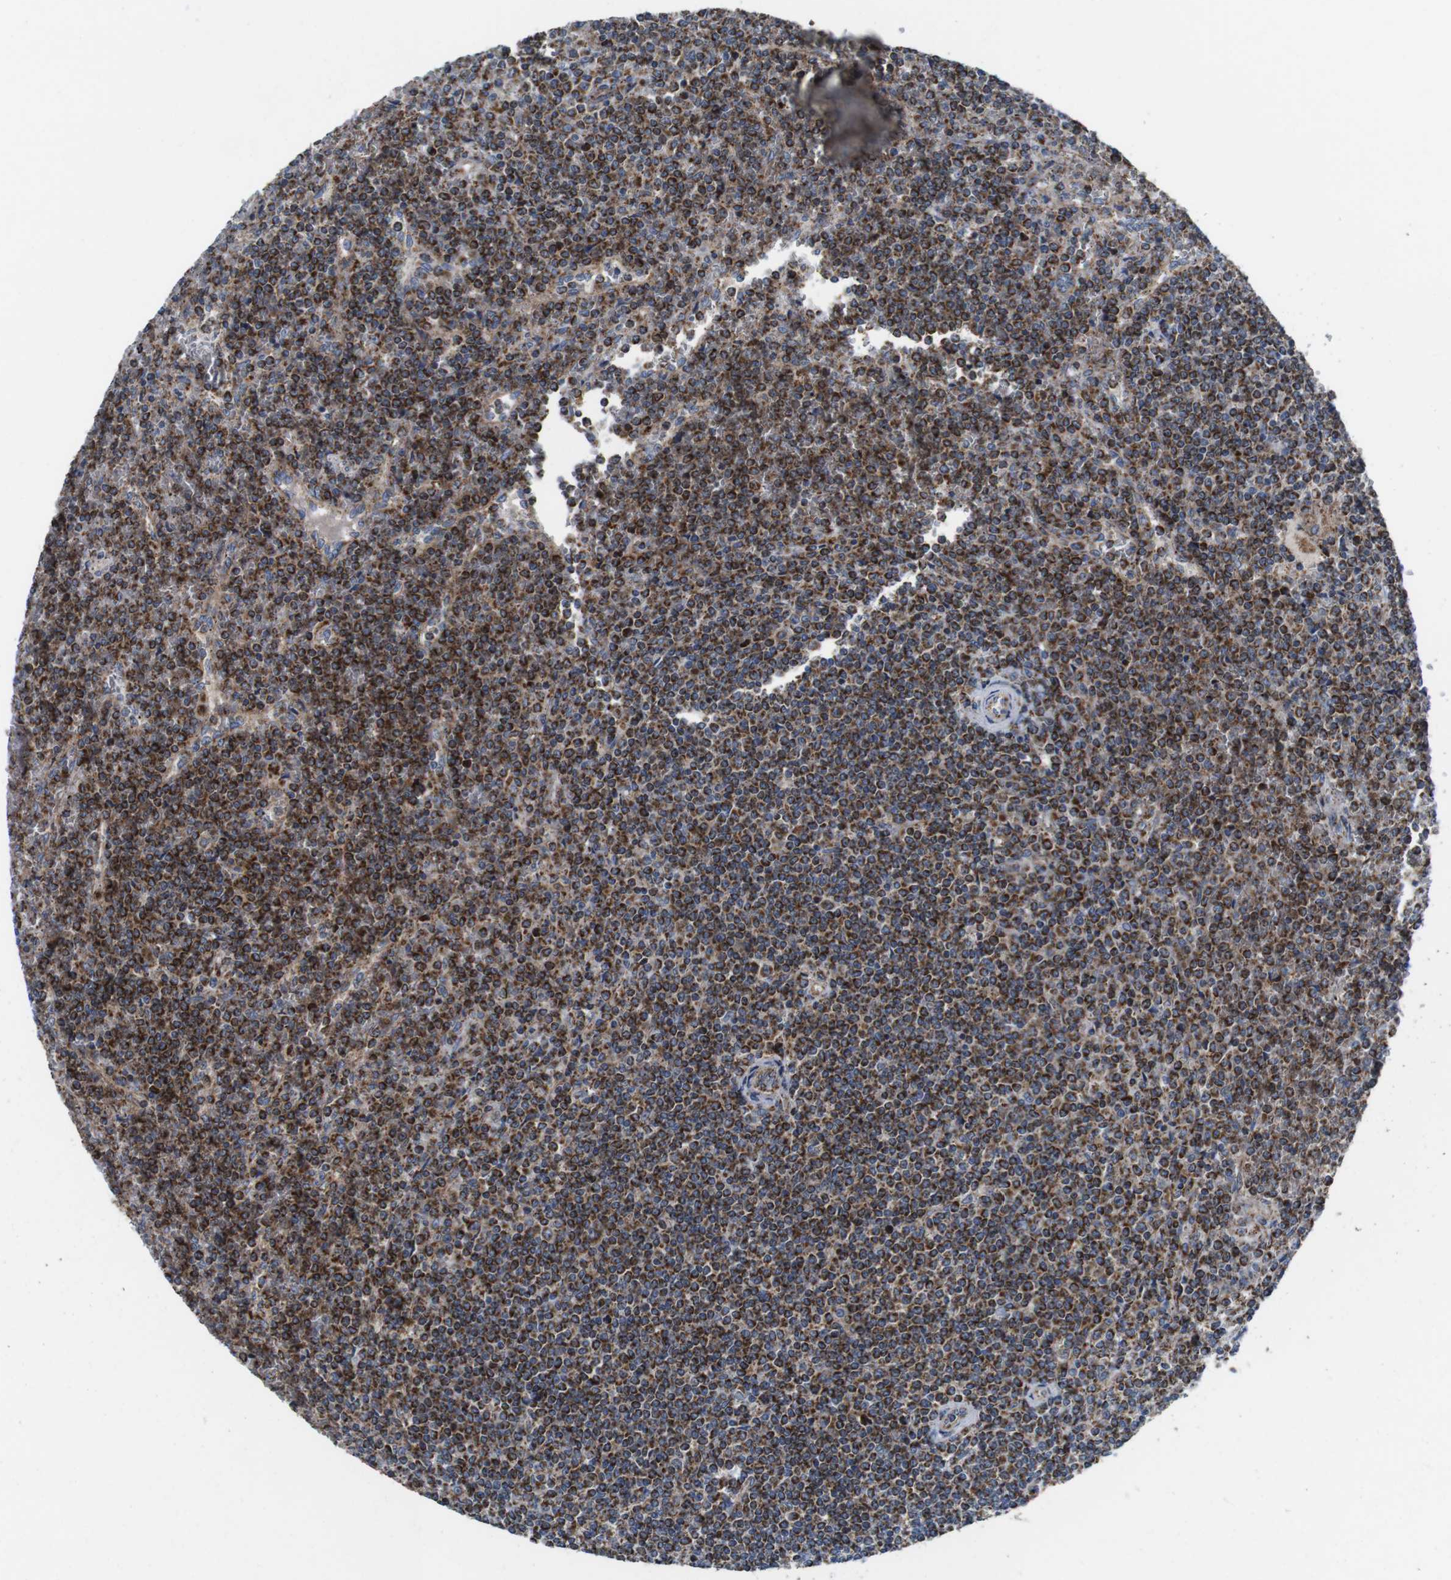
{"staining": {"intensity": "strong", "quantity": ">75%", "location": "cytoplasmic/membranous"}, "tissue": "lymphoma", "cell_type": "Tumor cells", "image_type": "cancer", "snomed": [{"axis": "morphology", "description": "Malignant lymphoma, non-Hodgkin's type, Low grade"}, {"axis": "topography", "description": "Spleen"}], "caption": "Strong cytoplasmic/membranous protein positivity is identified in about >75% of tumor cells in lymphoma.", "gene": "HK1", "patient": {"sex": "female", "age": 19}}